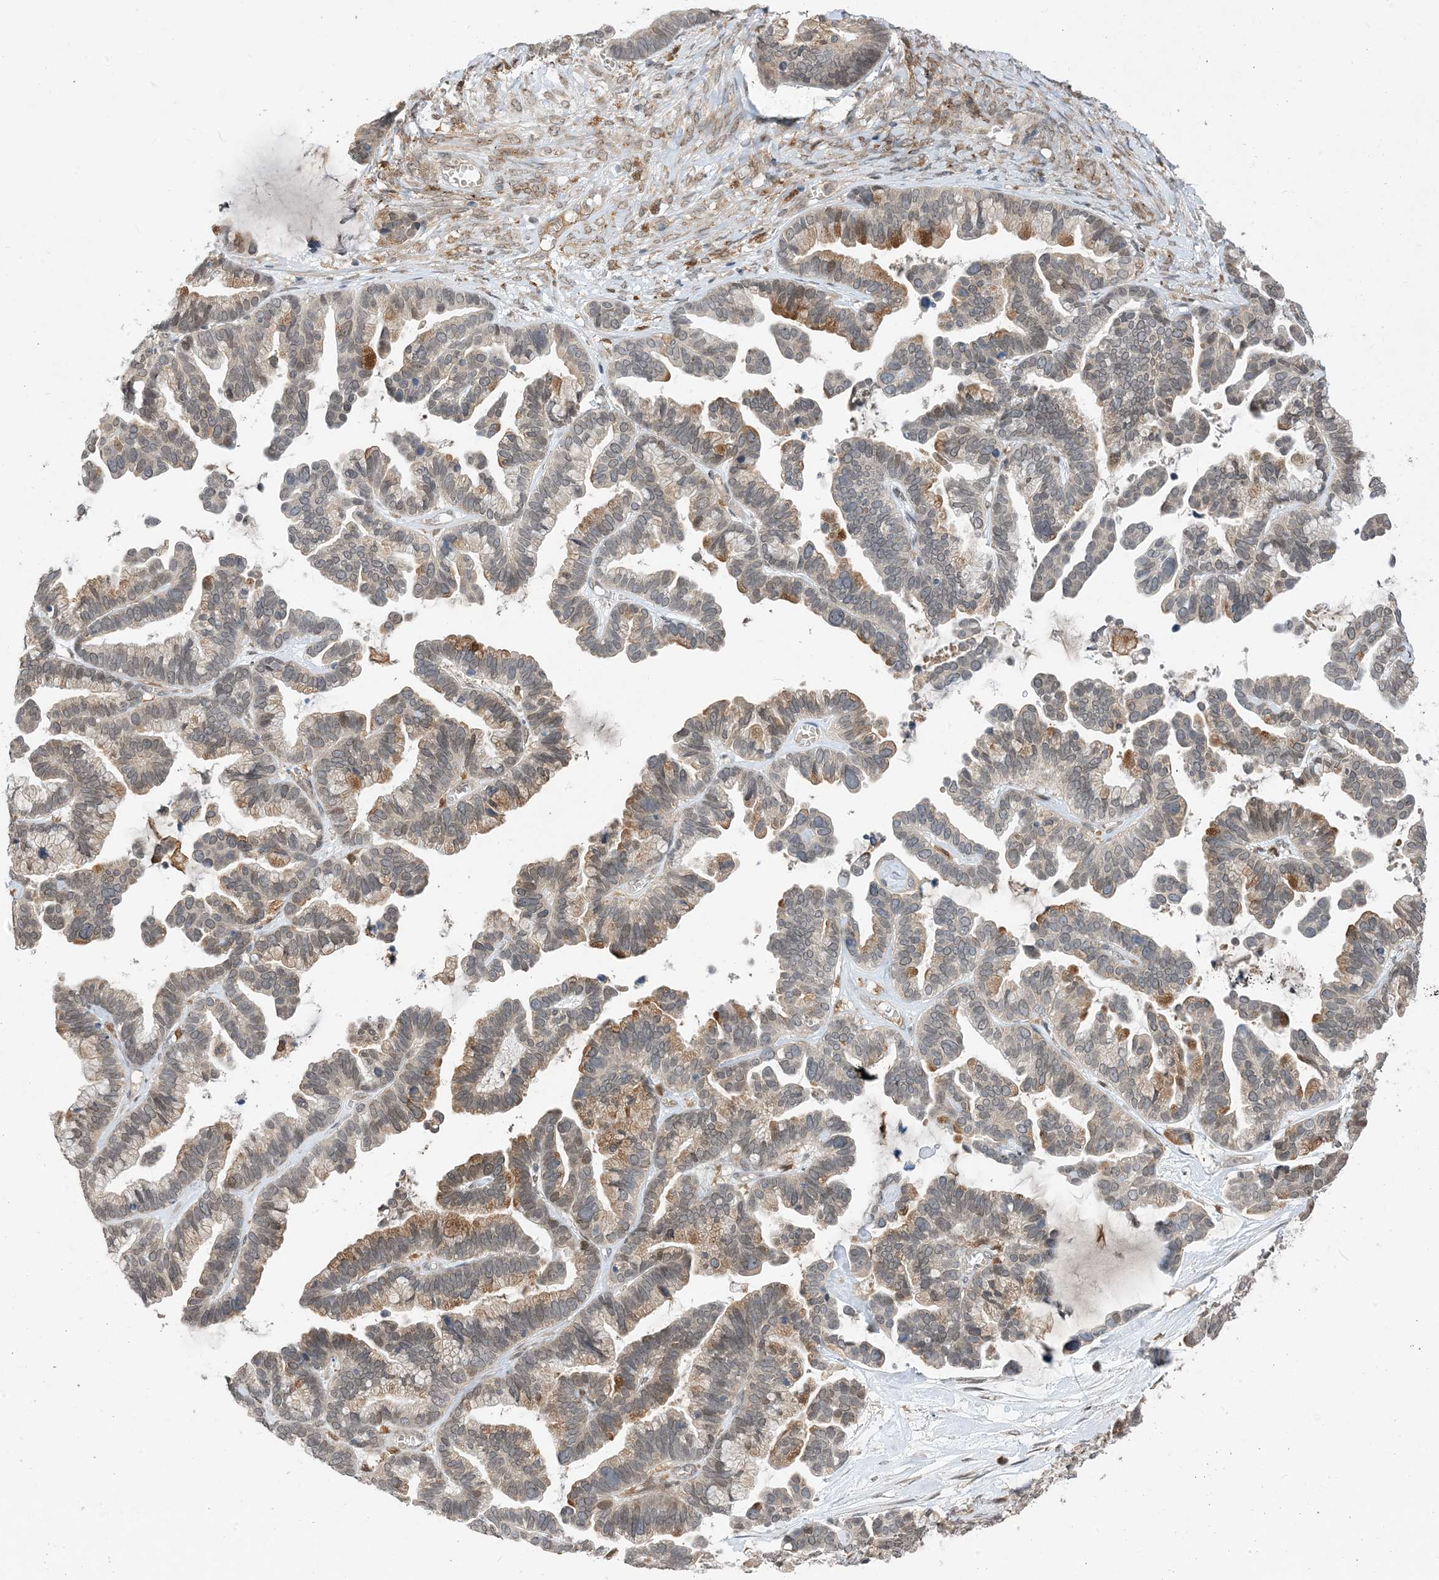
{"staining": {"intensity": "moderate", "quantity": "25%-75%", "location": "cytoplasmic/membranous,nuclear"}, "tissue": "ovarian cancer", "cell_type": "Tumor cells", "image_type": "cancer", "snomed": [{"axis": "morphology", "description": "Cystadenocarcinoma, serous, NOS"}, {"axis": "topography", "description": "Ovary"}], "caption": "Immunohistochemical staining of serous cystadenocarcinoma (ovarian) demonstrates medium levels of moderate cytoplasmic/membranous and nuclear positivity in about 25%-75% of tumor cells.", "gene": "NAGK", "patient": {"sex": "female", "age": 56}}